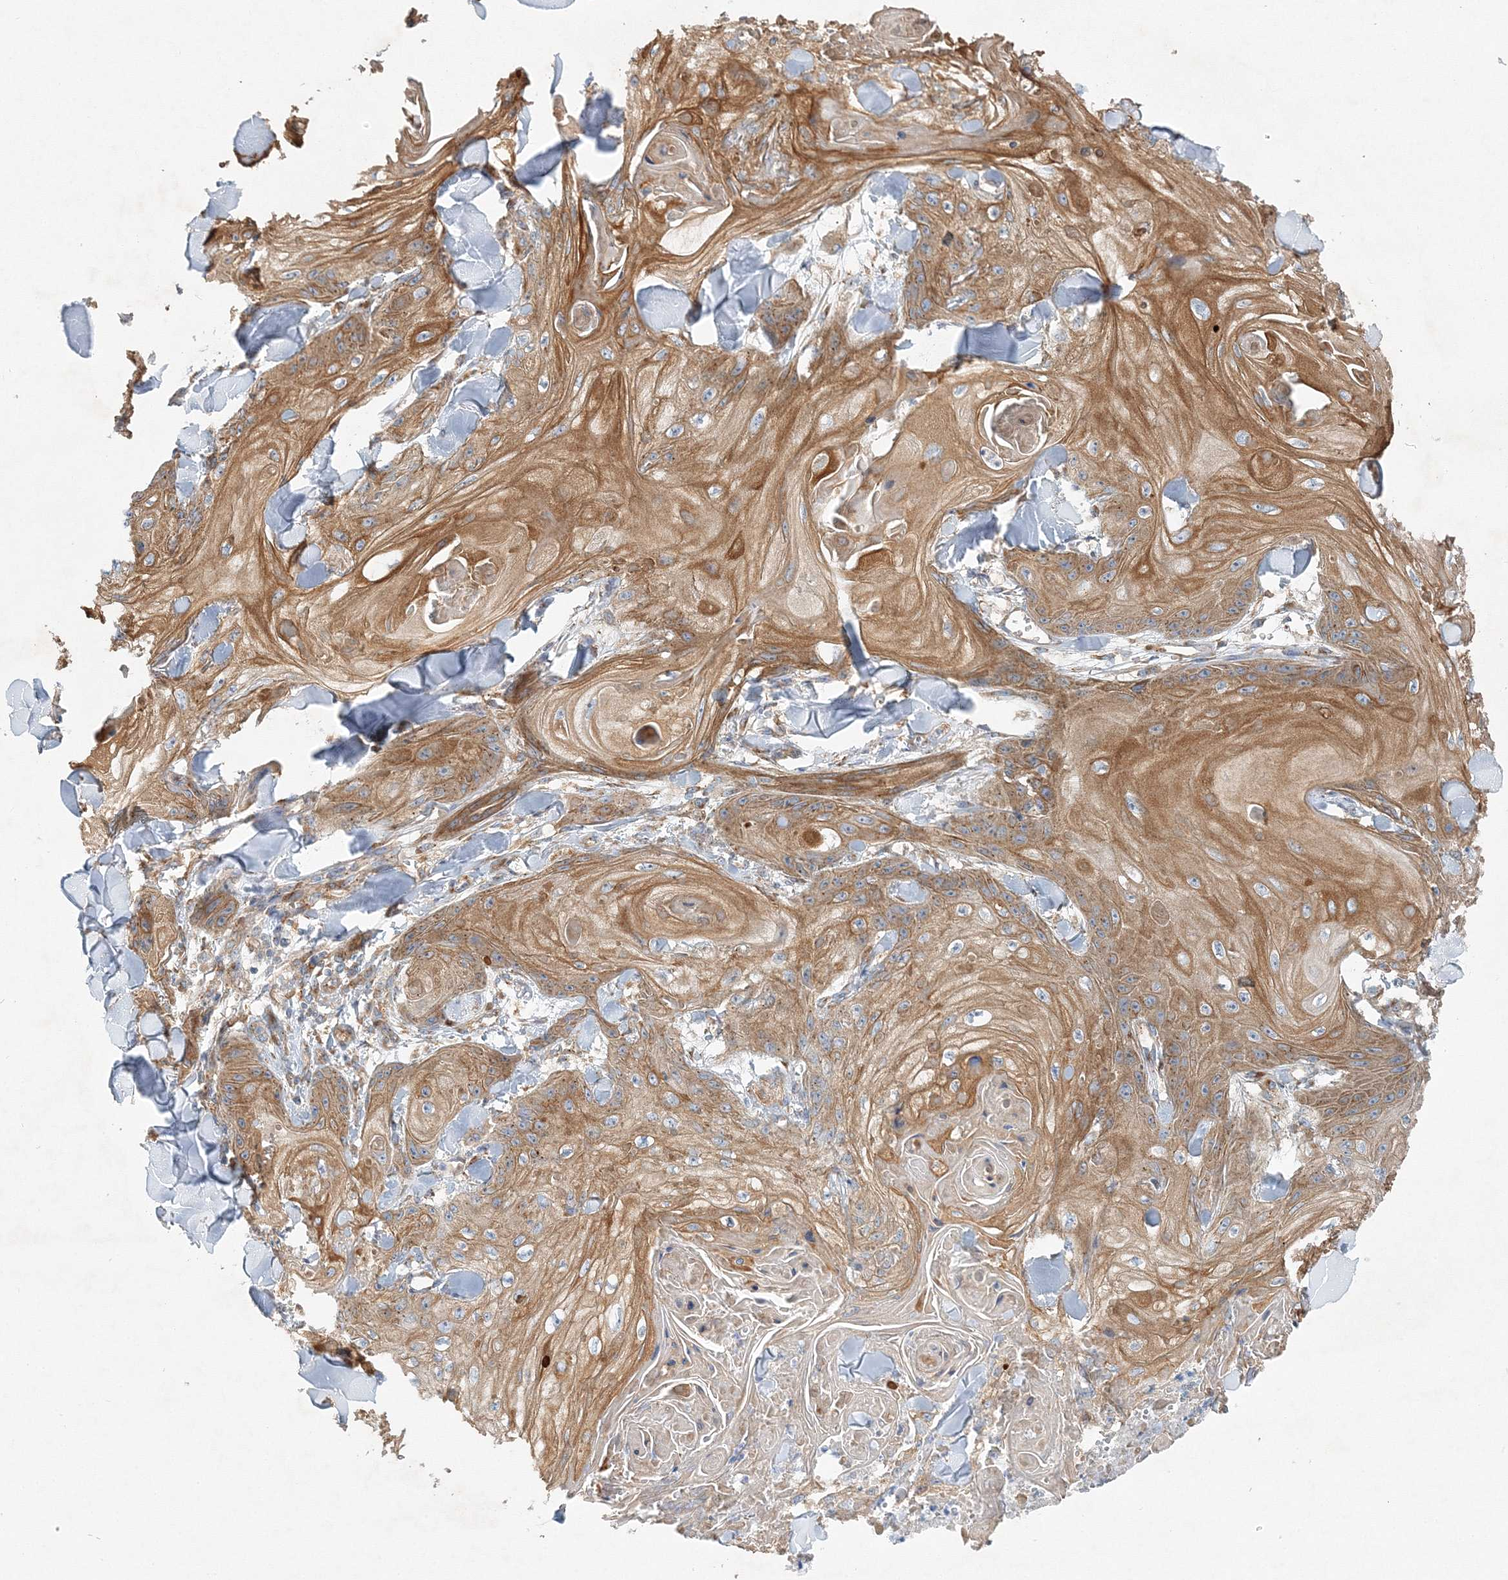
{"staining": {"intensity": "moderate", "quantity": ">75%", "location": "cytoplasmic/membranous"}, "tissue": "skin cancer", "cell_type": "Tumor cells", "image_type": "cancer", "snomed": [{"axis": "morphology", "description": "Squamous cell carcinoma, NOS"}, {"axis": "topography", "description": "Skin"}], "caption": "Protein positivity by immunohistochemistry (IHC) demonstrates moderate cytoplasmic/membranous expression in about >75% of tumor cells in skin cancer (squamous cell carcinoma). (brown staining indicates protein expression, while blue staining denotes nuclei).", "gene": "SEC23IP", "patient": {"sex": "male", "age": 74}}